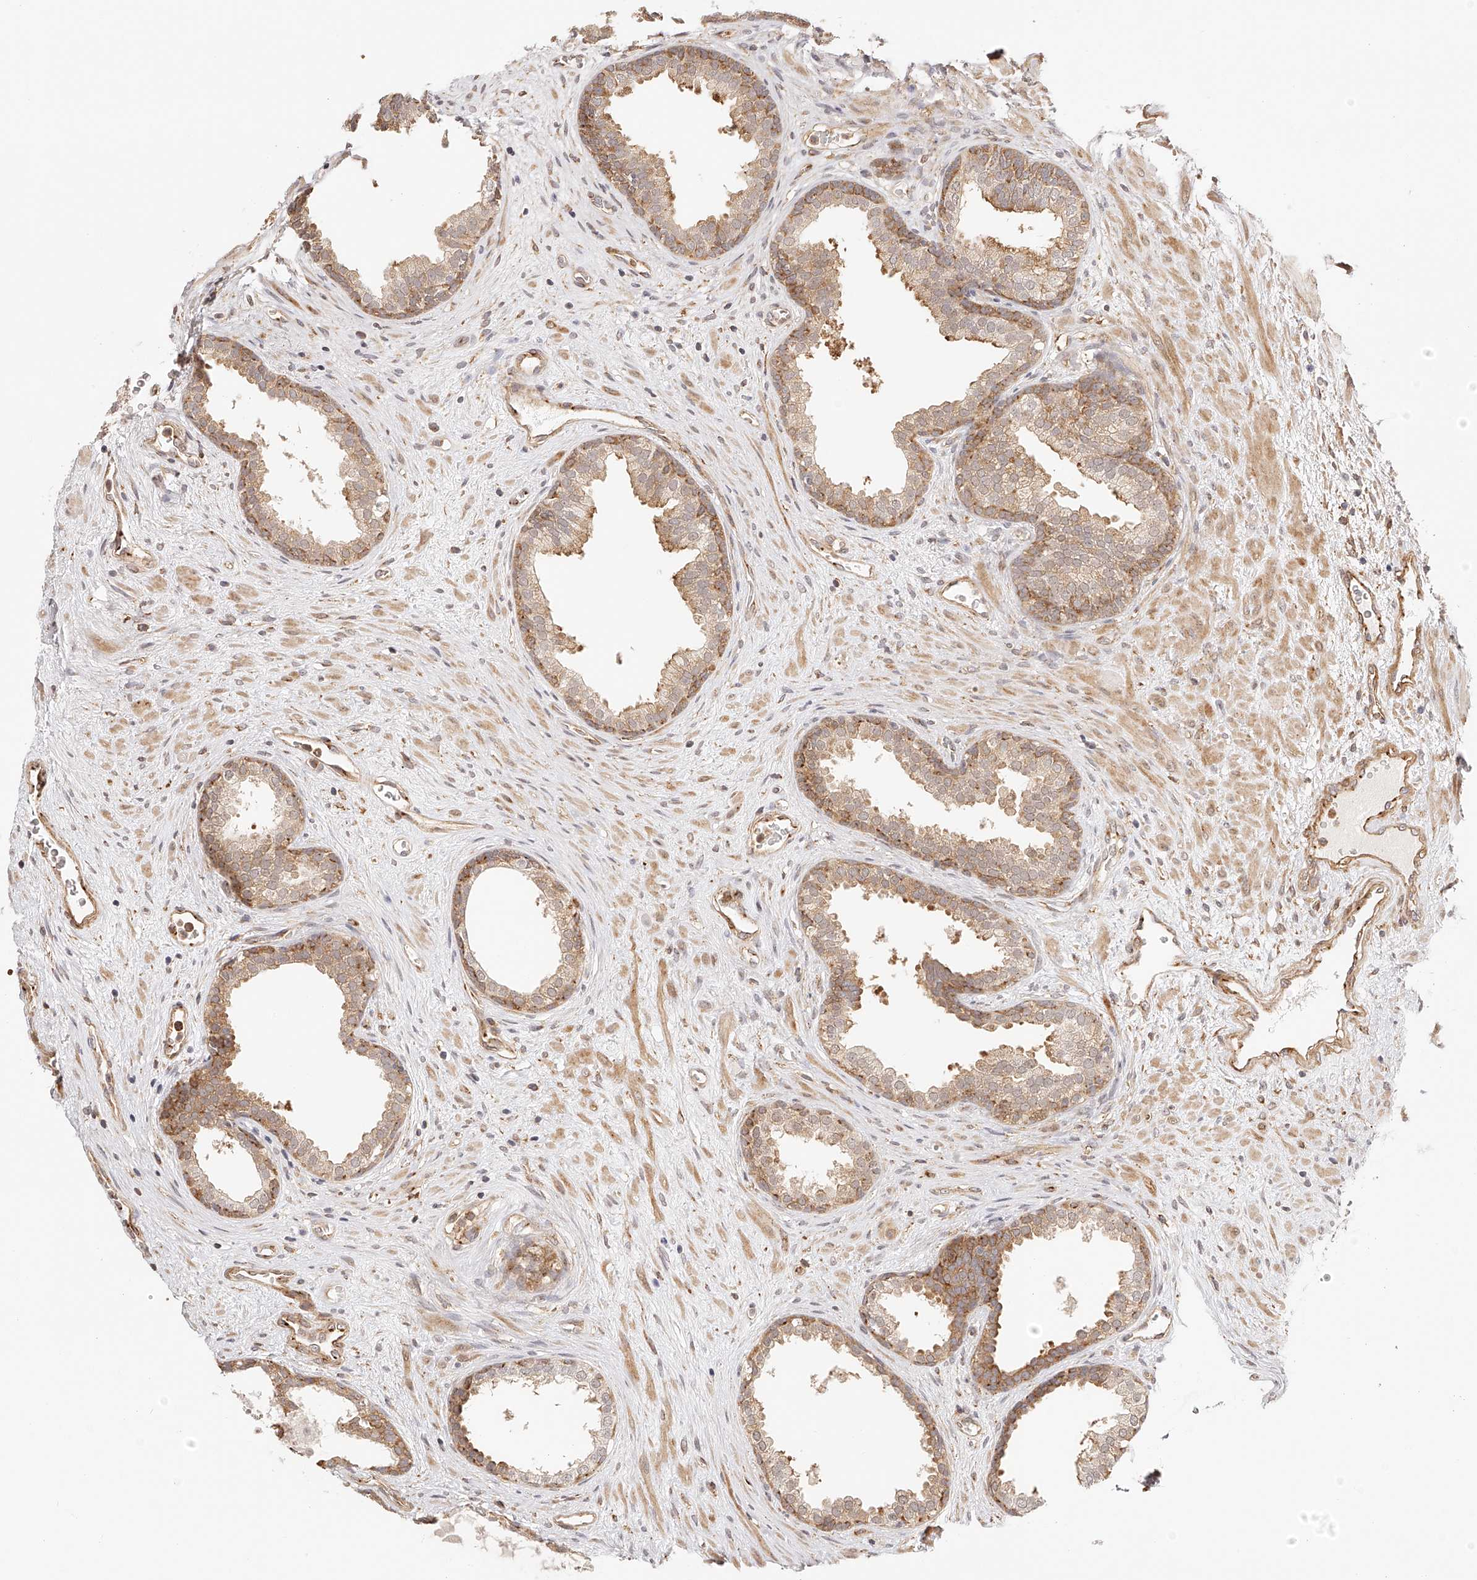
{"staining": {"intensity": "moderate", "quantity": ">75%", "location": "cytoplasmic/membranous"}, "tissue": "prostate", "cell_type": "Glandular cells", "image_type": "normal", "snomed": [{"axis": "morphology", "description": "Normal tissue, NOS"}, {"axis": "topography", "description": "Prostate"}], "caption": "This micrograph shows immunohistochemistry (IHC) staining of benign prostate, with medium moderate cytoplasmic/membranous staining in approximately >75% of glandular cells.", "gene": "SYNC", "patient": {"sex": "male", "age": 76}}